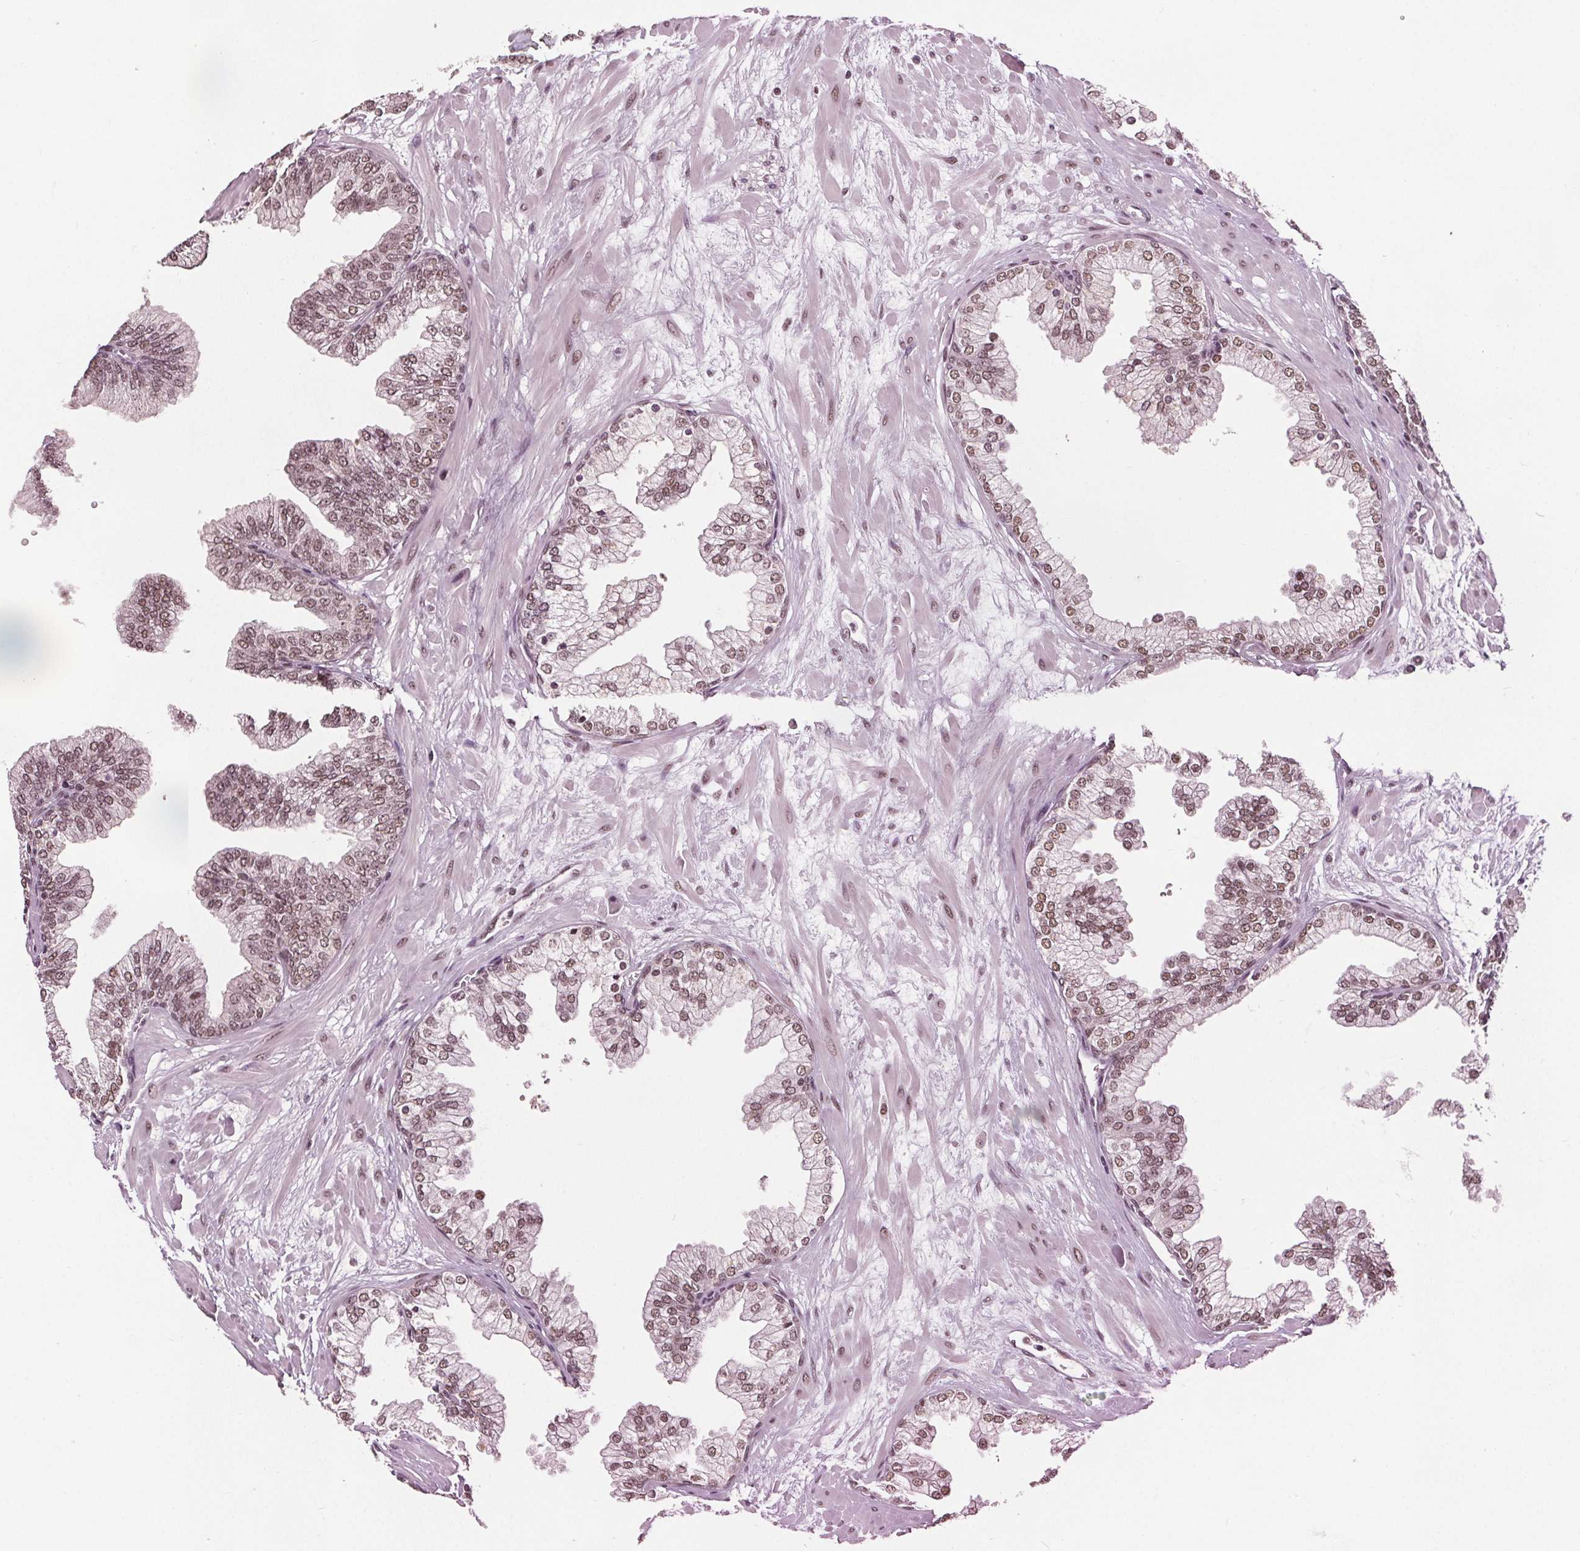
{"staining": {"intensity": "moderate", "quantity": ">75%", "location": "nuclear"}, "tissue": "prostate", "cell_type": "Glandular cells", "image_type": "normal", "snomed": [{"axis": "morphology", "description": "Normal tissue, NOS"}, {"axis": "topography", "description": "Prostate"}, {"axis": "topography", "description": "Peripheral nerve tissue"}], "caption": "Prostate was stained to show a protein in brown. There is medium levels of moderate nuclear staining in approximately >75% of glandular cells.", "gene": "IWS1", "patient": {"sex": "male", "age": 61}}